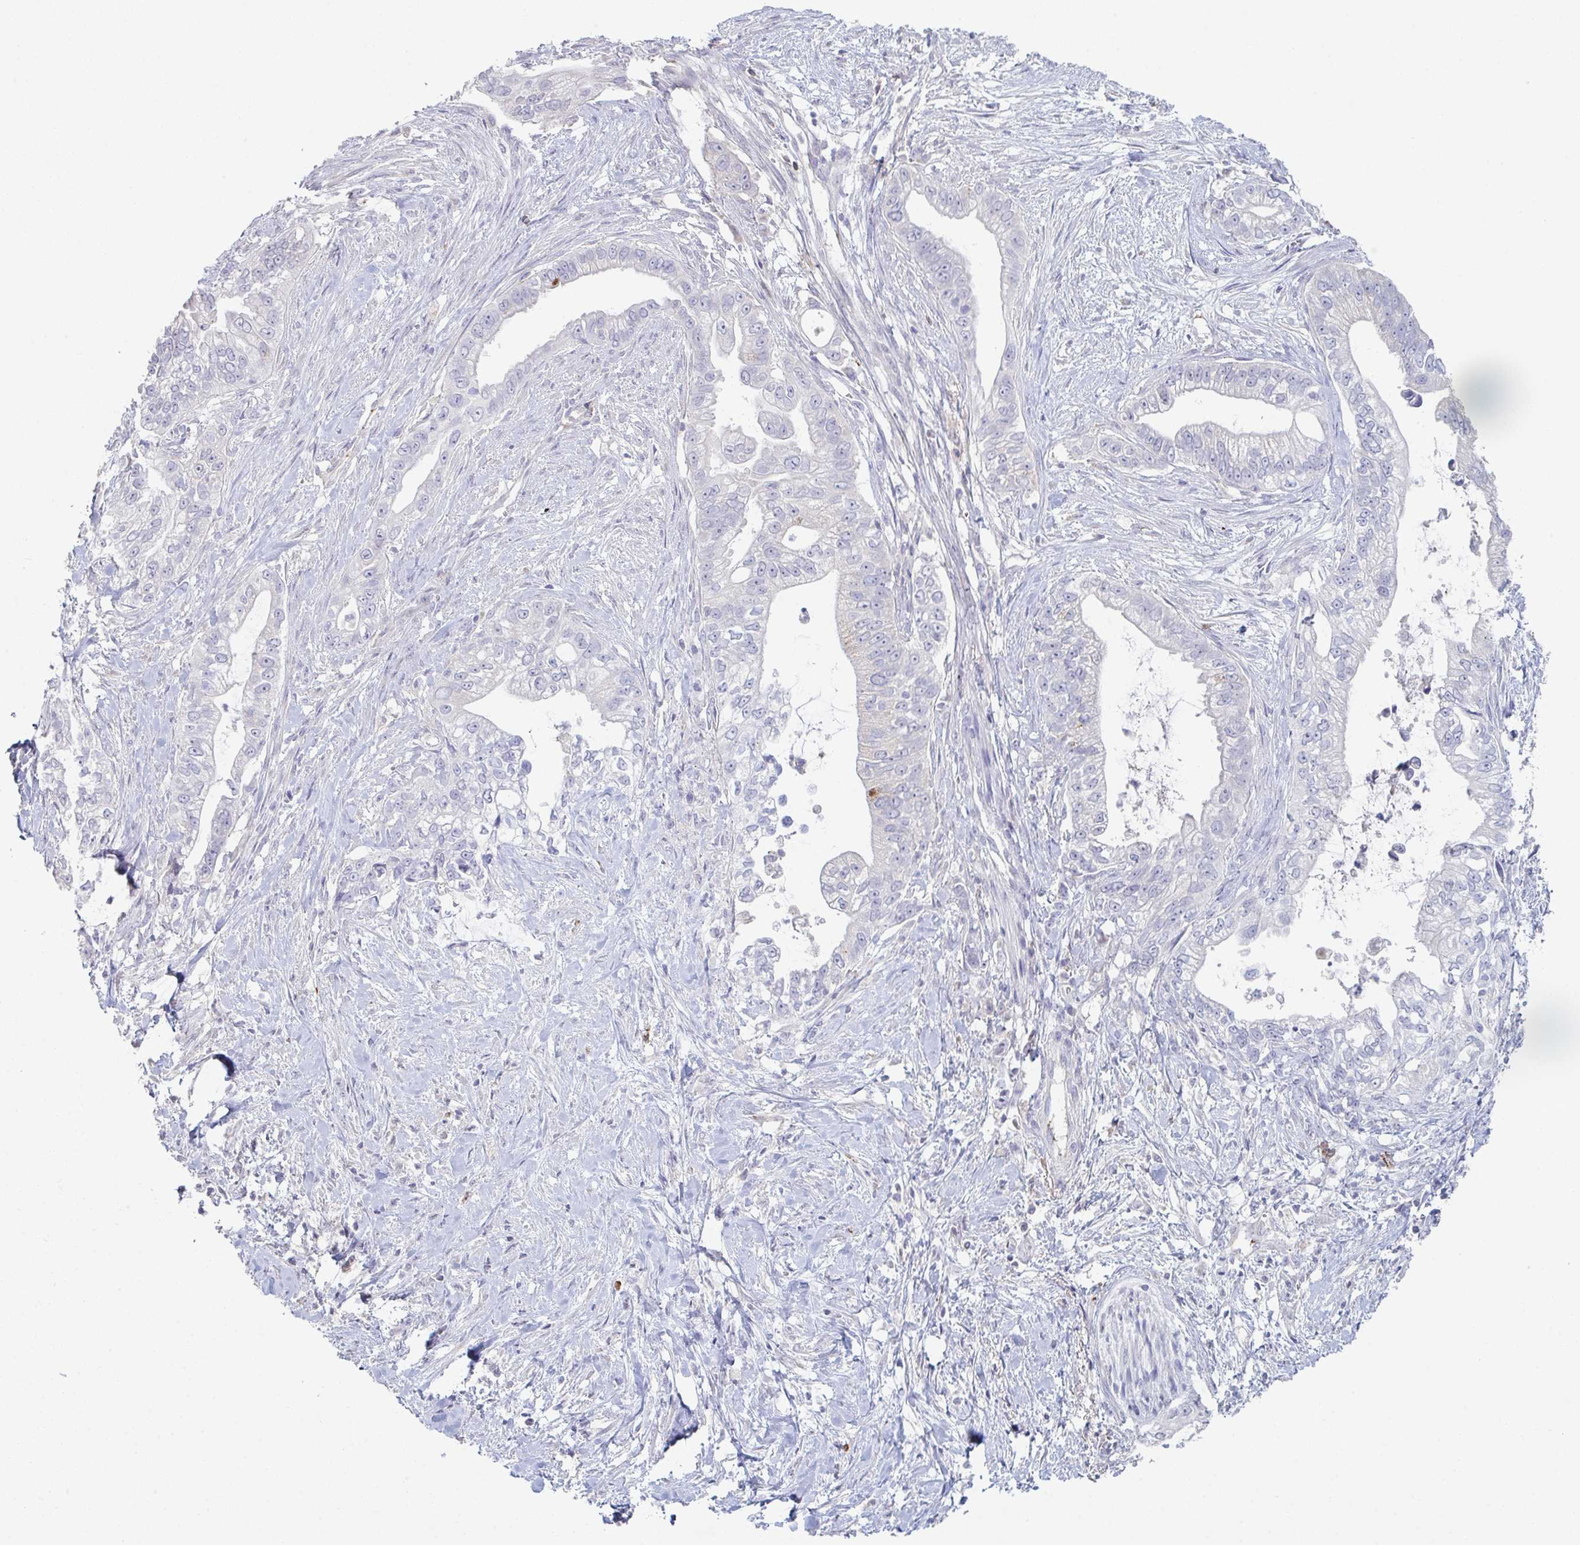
{"staining": {"intensity": "negative", "quantity": "none", "location": "none"}, "tissue": "pancreatic cancer", "cell_type": "Tumor cells", "image_type": "cancer", "snomed": [{"axis": "morphology", "description": "Adenocarcinoma, NOS"}, {"axis": "topography", "description": "Pancreas"}], "caption": "DAB immunohistochemical staining of human pancreatic cancer displays no significant expression in tumor cells. Brightfield microscopy of immunohistochemistry stained with DAB (brown) and hematoxylin (blue), captured at high magnification.", "gene": "ADAM21", "patient": {"sex": "male", "age": 70}}